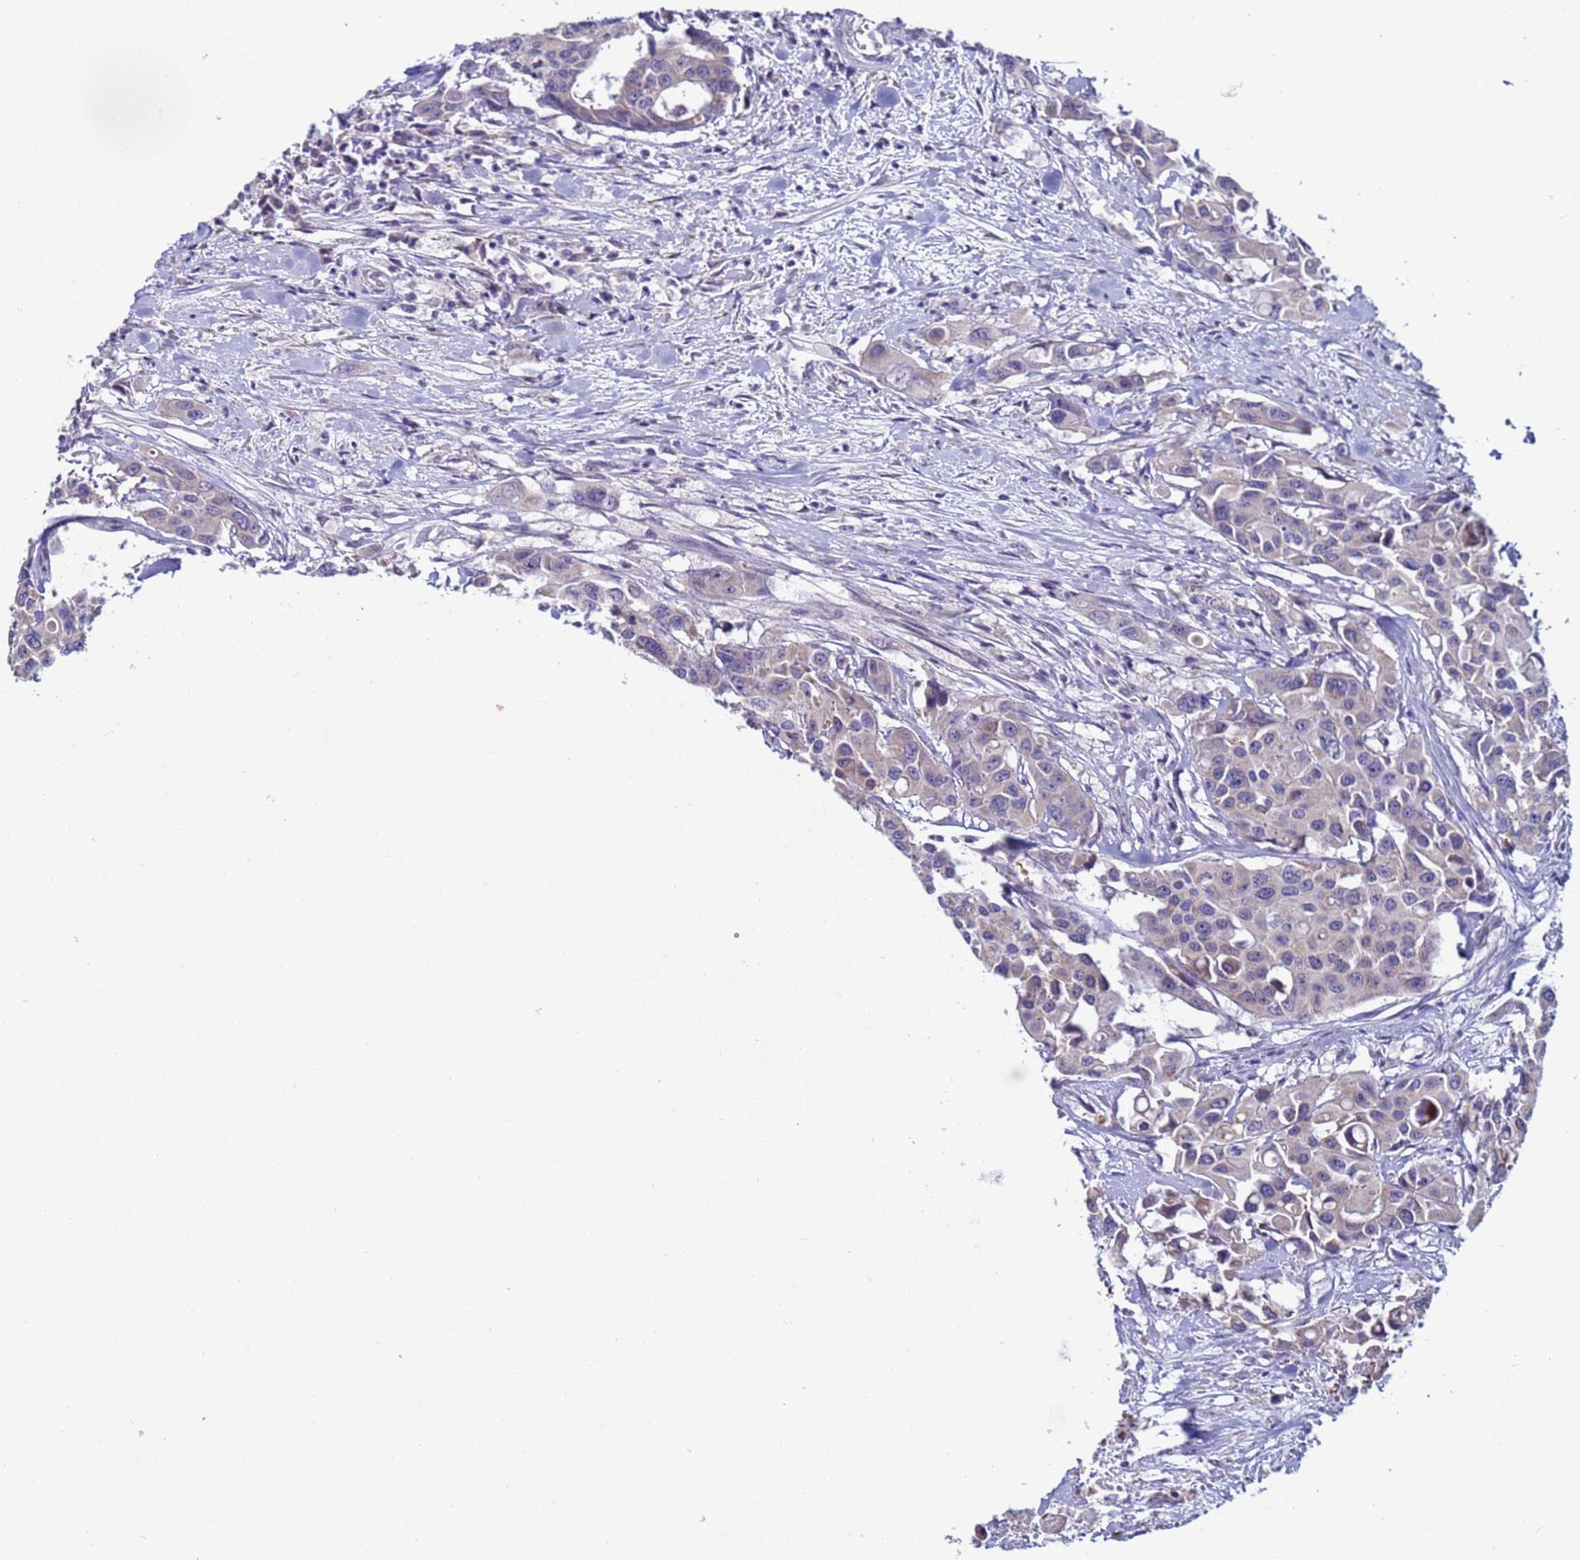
{"staining": {"intensity": "negative", "quantity": "none", "location": "none"}, "tissue": "colorectal cancer", "cell_type": "Tumor cells", "image_type": "cancer", "snomed": [{"axis": "morphology", "description": "Adenocarcinoma, NOS"}, {"axis": "topography", "description": "Colon"}], "caption": "Photomicrograph shows no significant protein expression in tumor cells of adenocarcinoma (colorectal).", "gene": "CLHC1", "patient": {"sex": "male", "age": 77}}